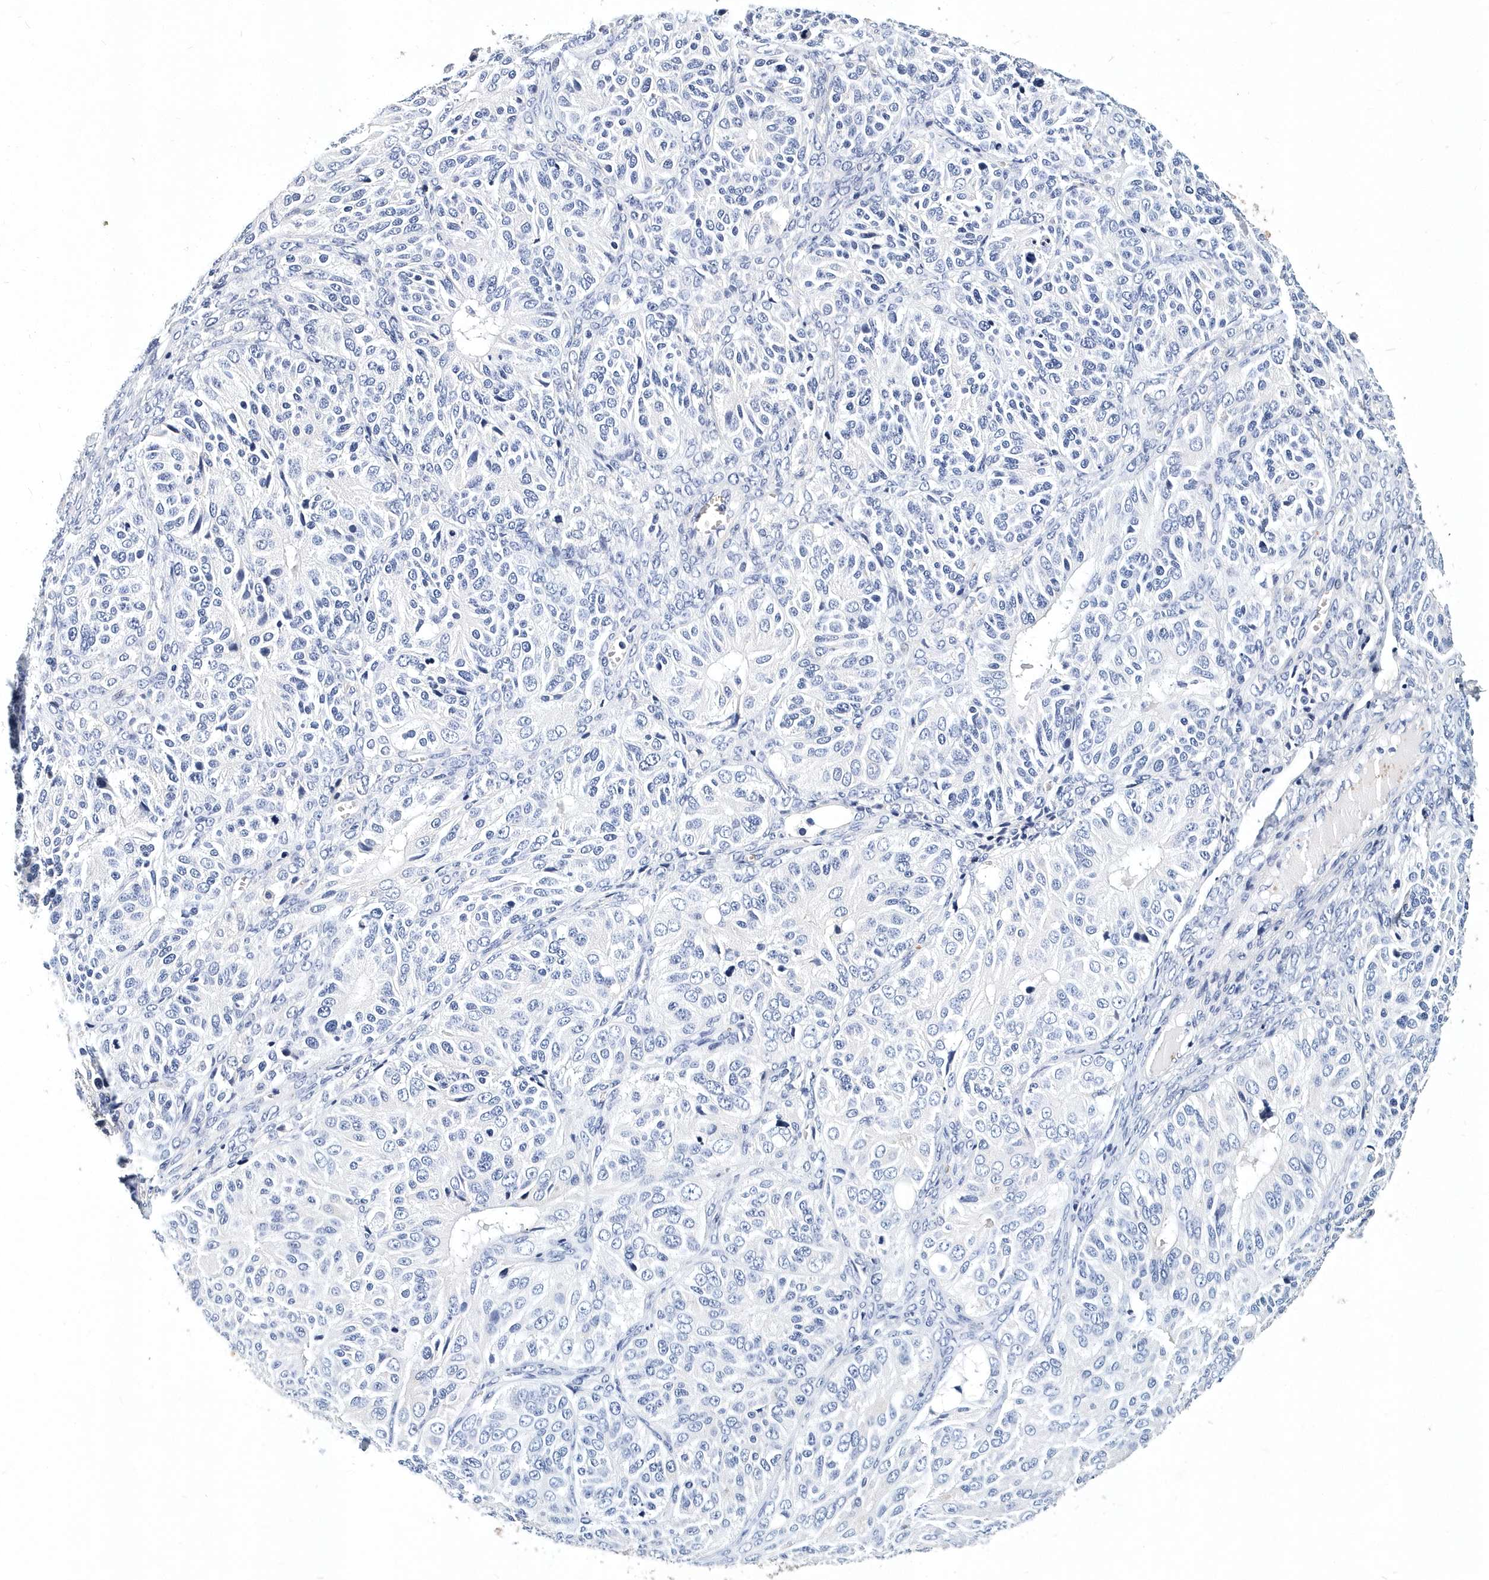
{"staining": {"intensity": "negative", "quantity": "none", "location": "none"}, "tissue": "ovarian cancer", "cell_type": "Tumor cells", "image_type": "cancer", "snomed": [{"axis": "morphology", "description": "Carcinoma, endometroid"}, {"axis": "topography", "description": "Ovary"}], "caption": "Immunohistochemistry (IHC) micrograph of human ovarian endometroid carcinoma stained for a protein (brown), which demonstrates no expression in tumor cells.", "gene": "ITGA2B", "patient": {"sex": "female", "age": 51}}